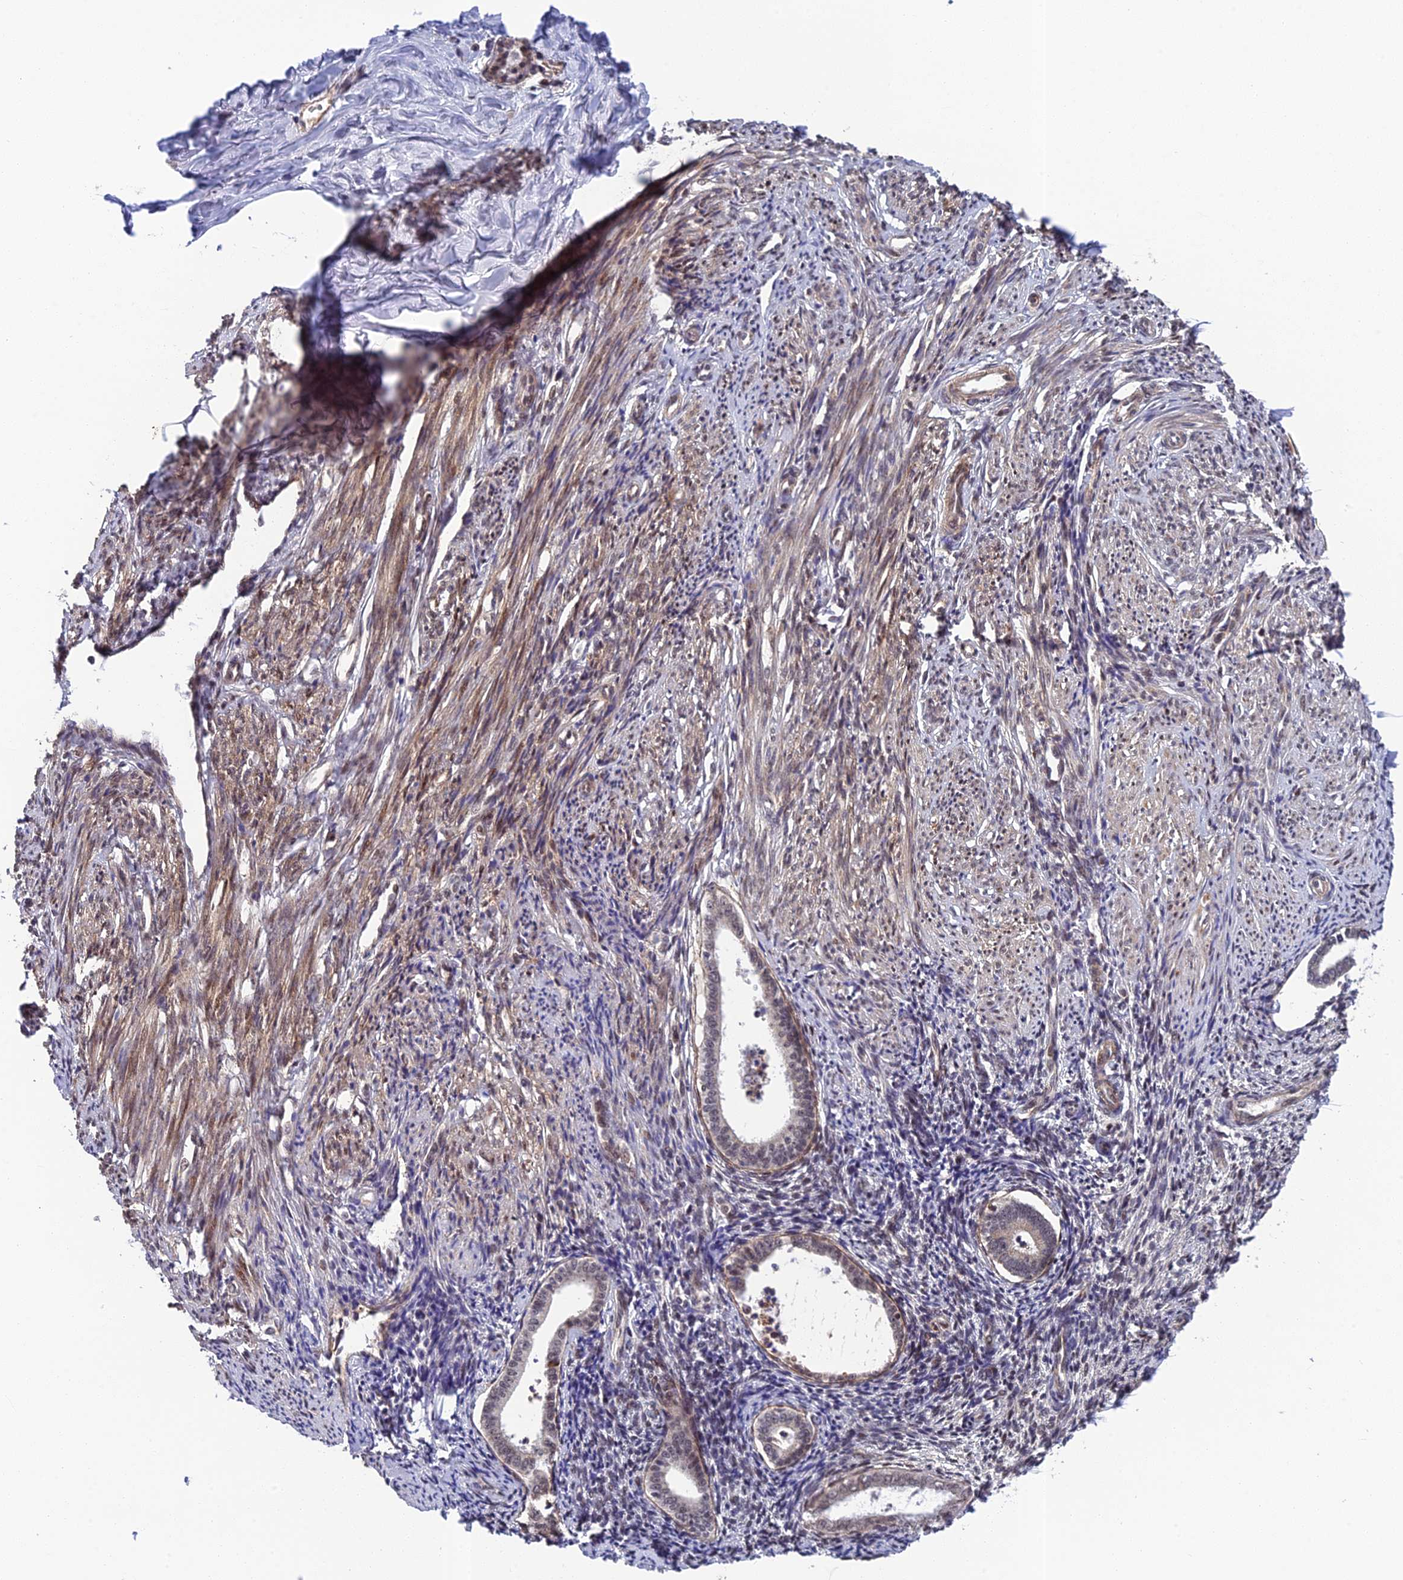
{"staining": {"intensity": "moderate", "quantity": ">75%", "location": "nuclear"}, "tissue": "endometrium", "cell_type": "Cells in endometrial stroma", "image_type": "normal", "snomed": [{"axis": "morphology", "description": "Normal tissue, NOS"}, {"axis": "topography", "description": "Endometrium"}], "caption": "A medium amount of moderate nuclear positivity is identified in about >75% of cells in endometrial stroma in benign endometrium.", "gene": "REXO1", "patient": {"sex": "female", "age": 56}}